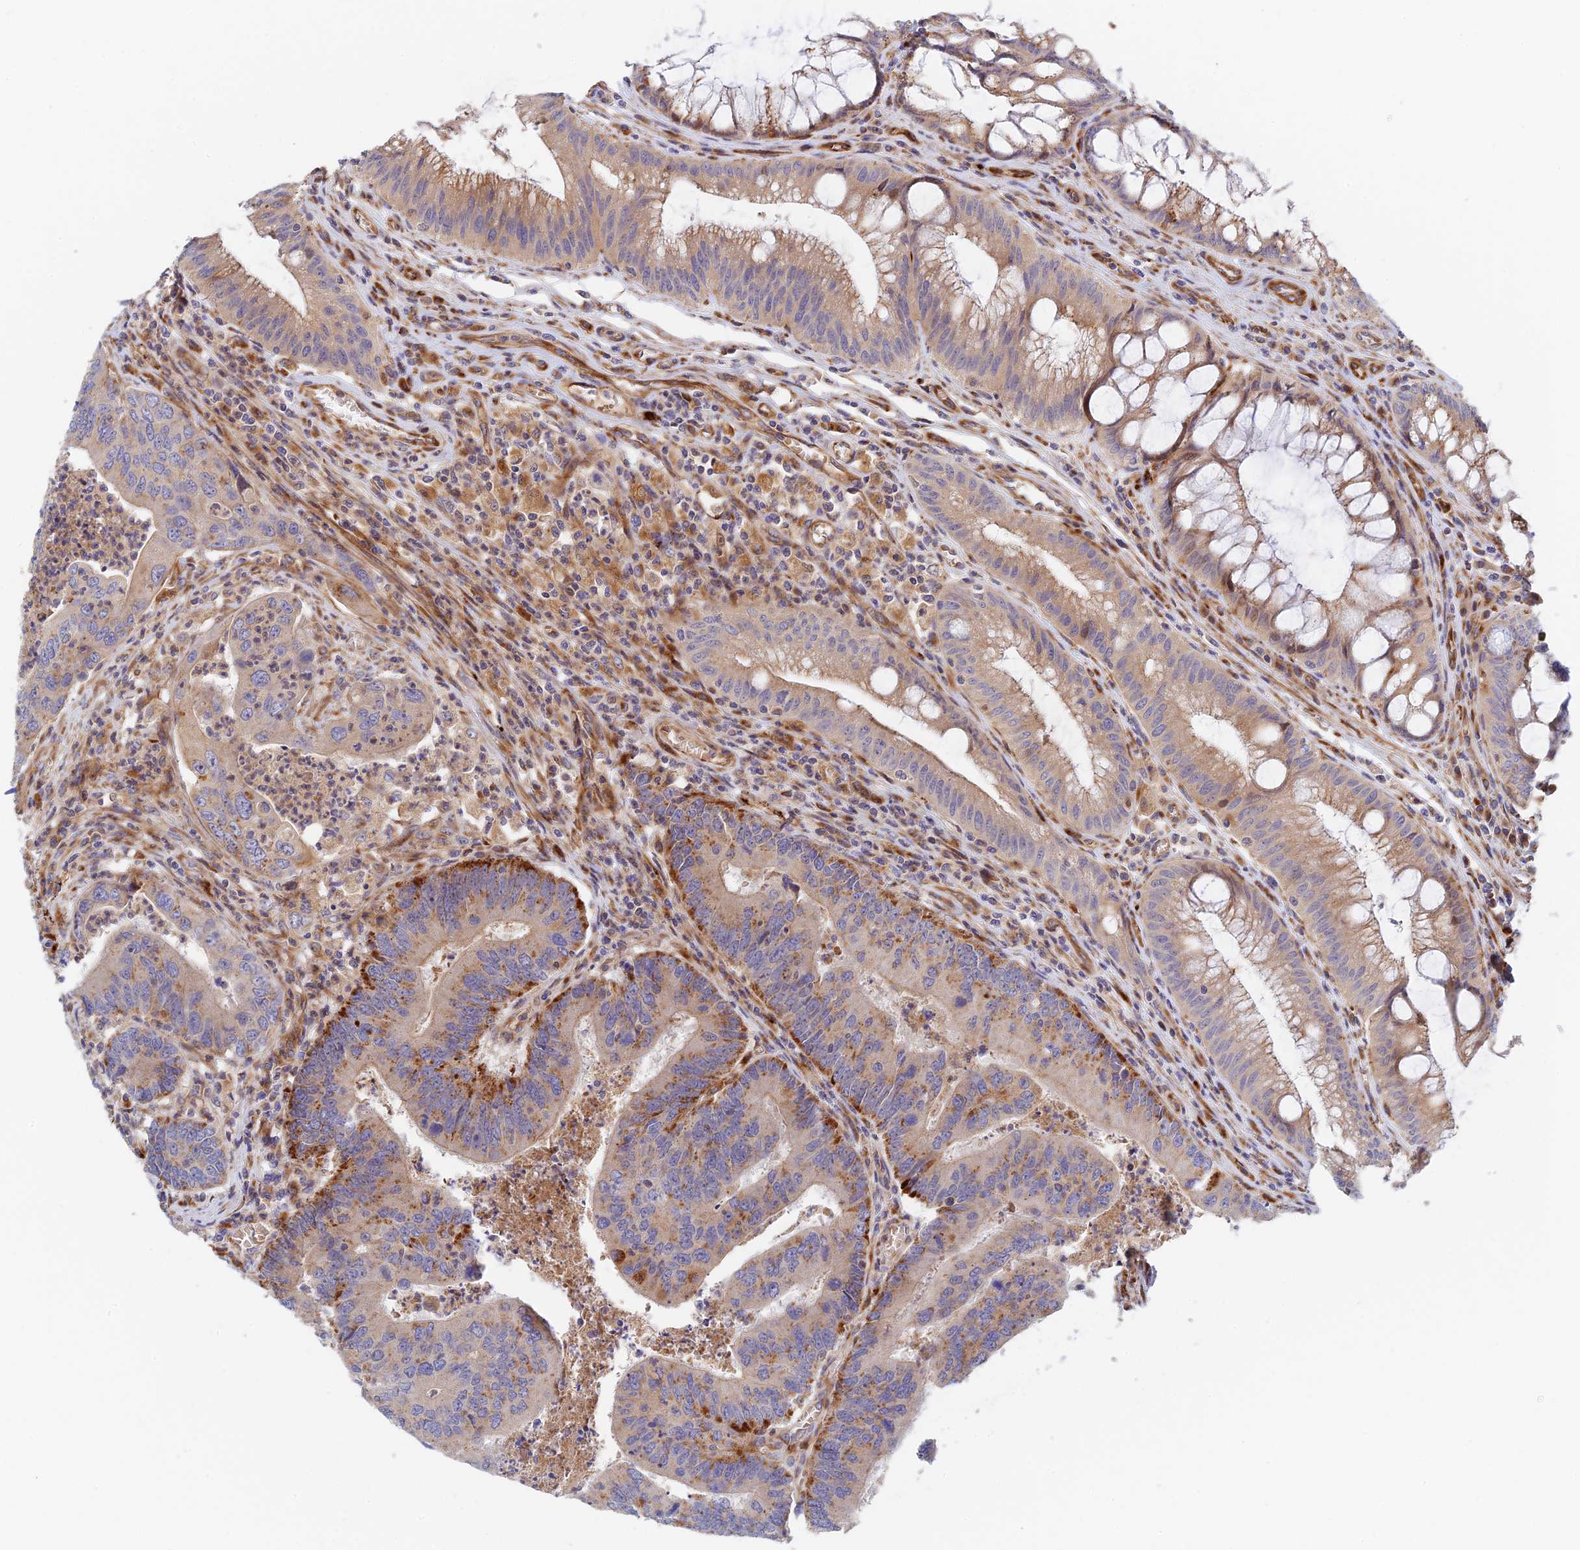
{"staining": {"intensity": "strong", "quantity": "25%-75%", "location": "cytoplasmic/membranous"}, "tissue": "colorectal cancer", "cell_type": "Tumor cells", "image_type": "cancer", "snomed": [{"axis": "morphology", "description": "Adenocarcinoma, NOS"}, {"axis": "topography", "description": "Colon"}], "caption": "An image showing strong cytoplasmic/membranous expression in approximately 25%-75% of tumor cells in colorectal cancer (adenocarcinoma), as visualized by brown immunohistochemical staining.", "gene": "PPP2R3C", "patient": {"sex": "female", "age": 67}}